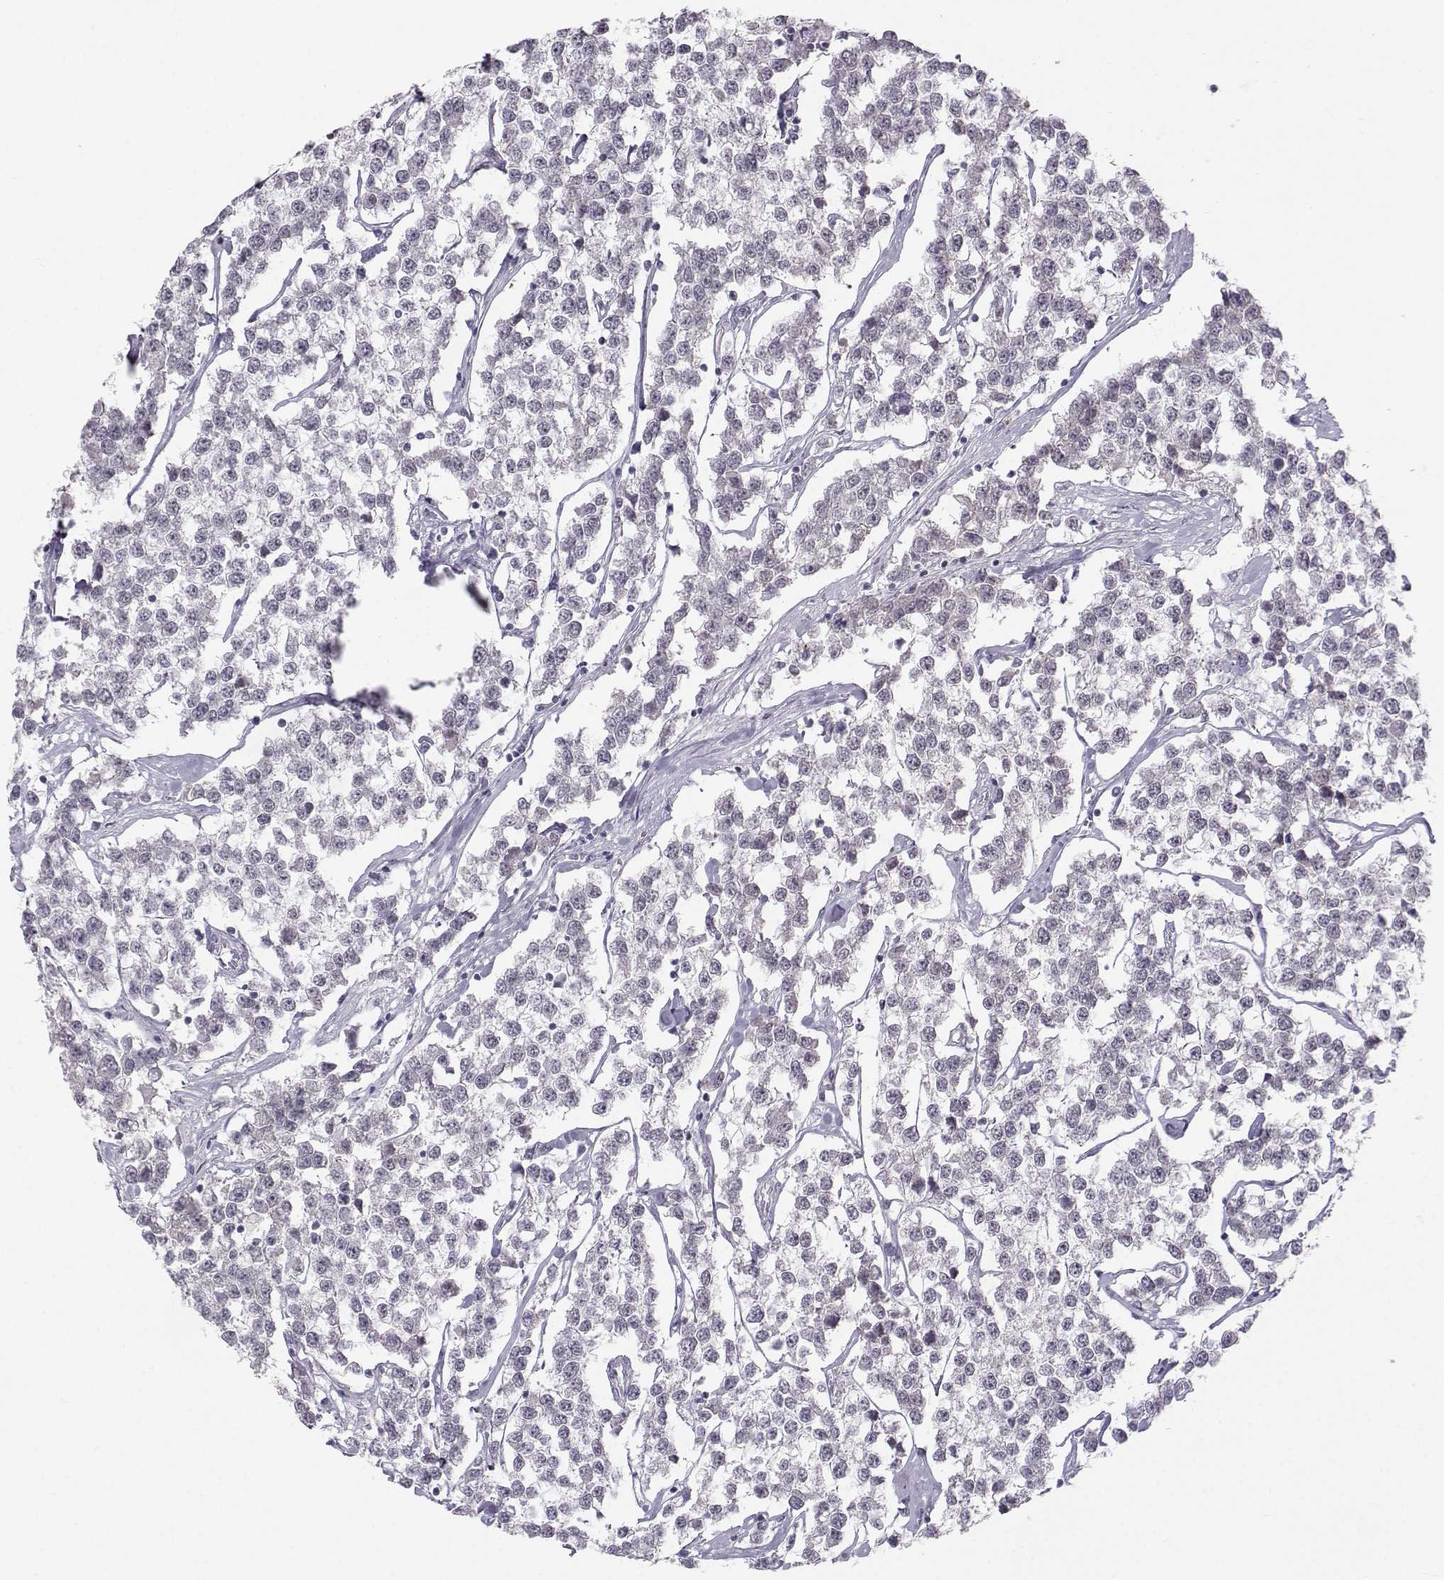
{"staining": {"intensity": "weak", "quantity": "<25%", "location": "cytoplasmic/membranous"}, "tissue": "testis cancer", "cell_type": "Tumor cells", "image_type": "cancer", "snomed": [{"axis": "morphology", "description": "Seminoma, NOS"}, {"axis": "topography", "description": "Testis"}], "caption": "Seminoma (testis) stained for a protein using IHC reveals no positivity tumor cells.", "gene": "MAST1", "patient": {"sex": "male", "age": 59}}